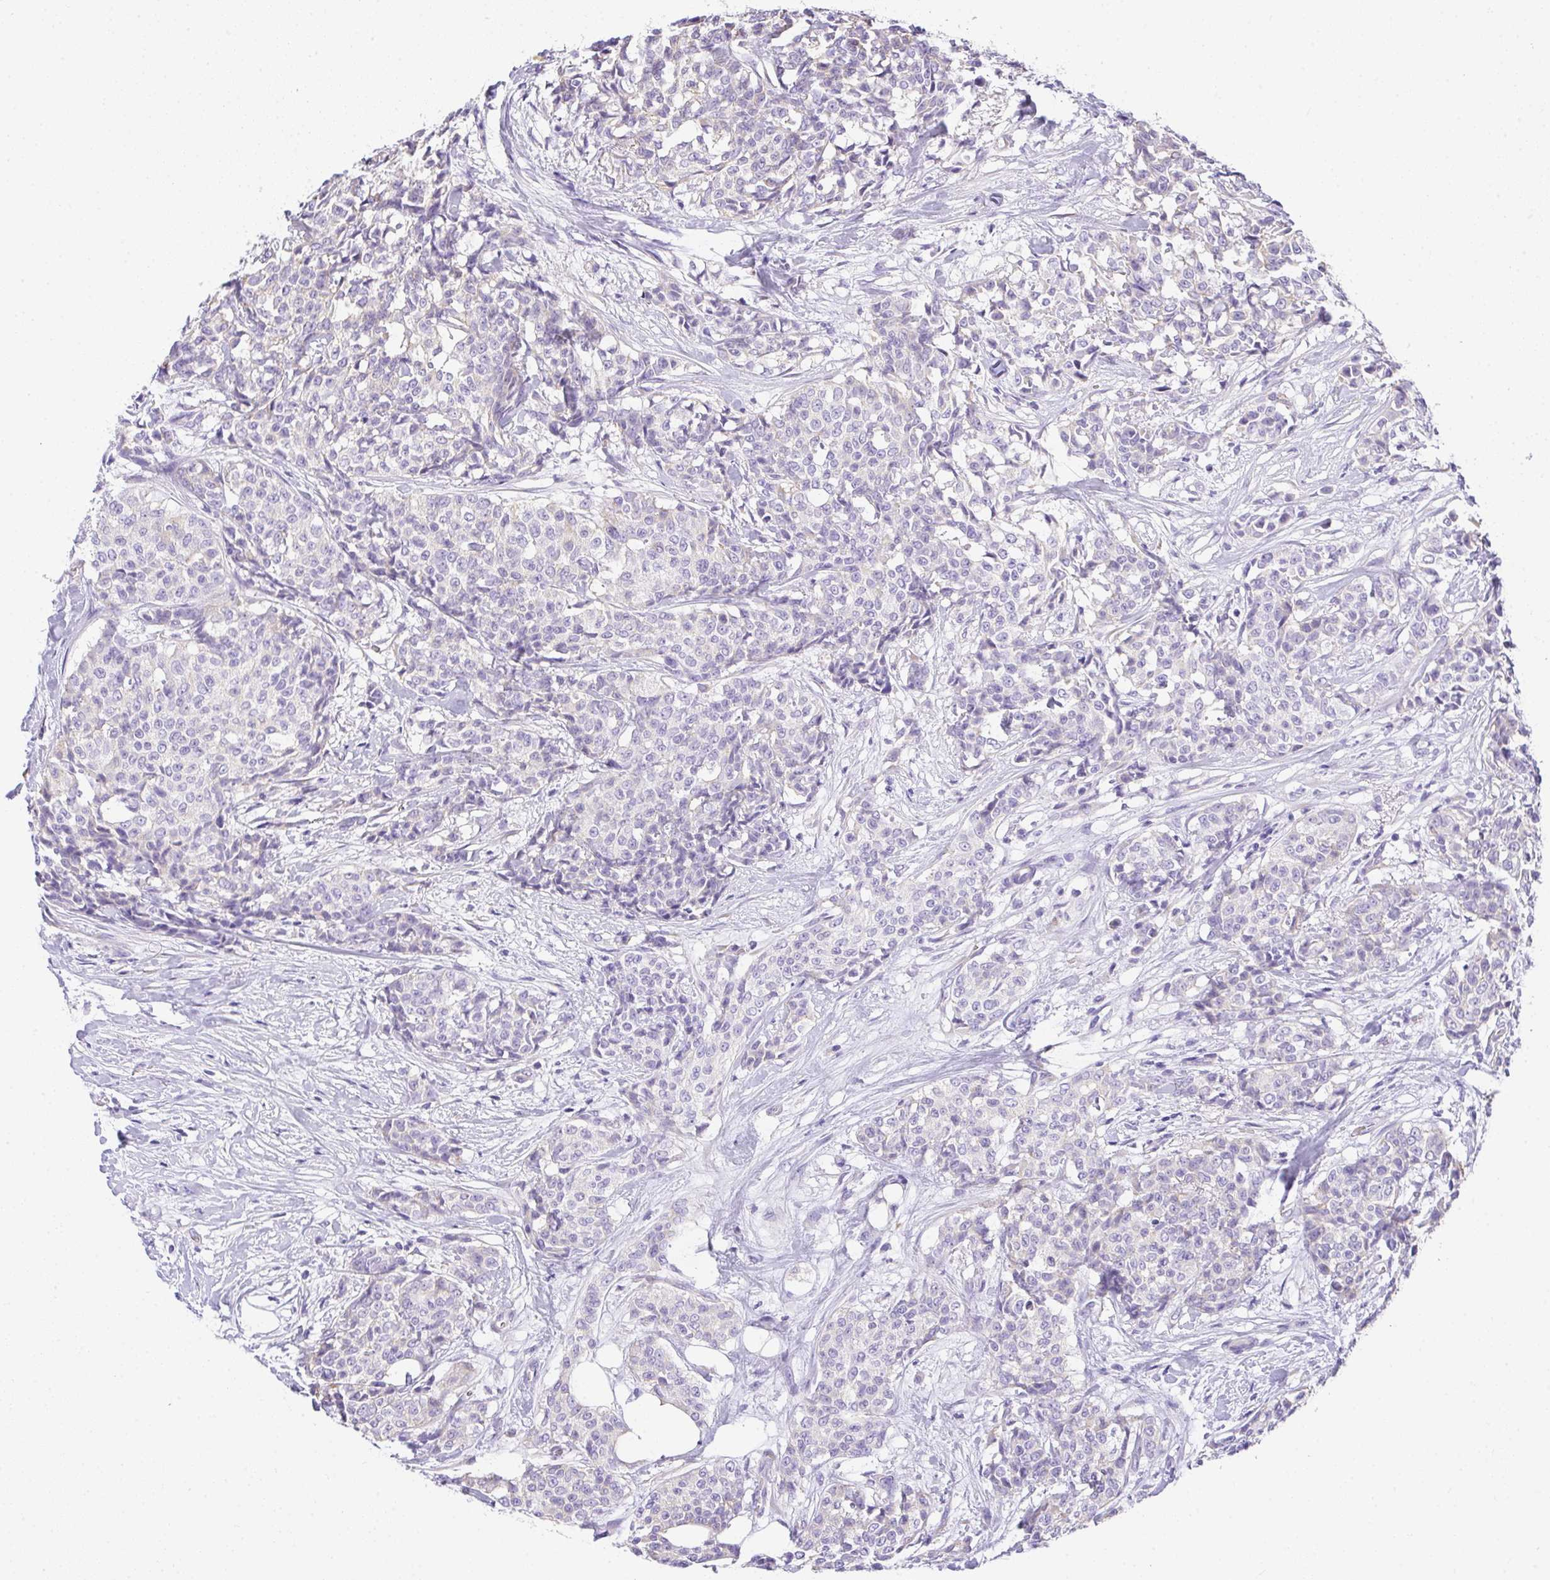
{"staining": {"intensity": "negative", "quantity": "none", "location": "none"}, "tissue": "breast cancer", "cell_type": "Tumor cells", "image_type": "cancer", "snomed": [{"axis": "morphology", "description": "Duct carcinoma"}, {"axis": "topography", "description": "Breast"}], "caption": "Photomicrograph shows no significant protein expression in tumor cells of breast cancer.", "gene": "PLPPR3", "patient": {"sex": "female", "age": 91}}